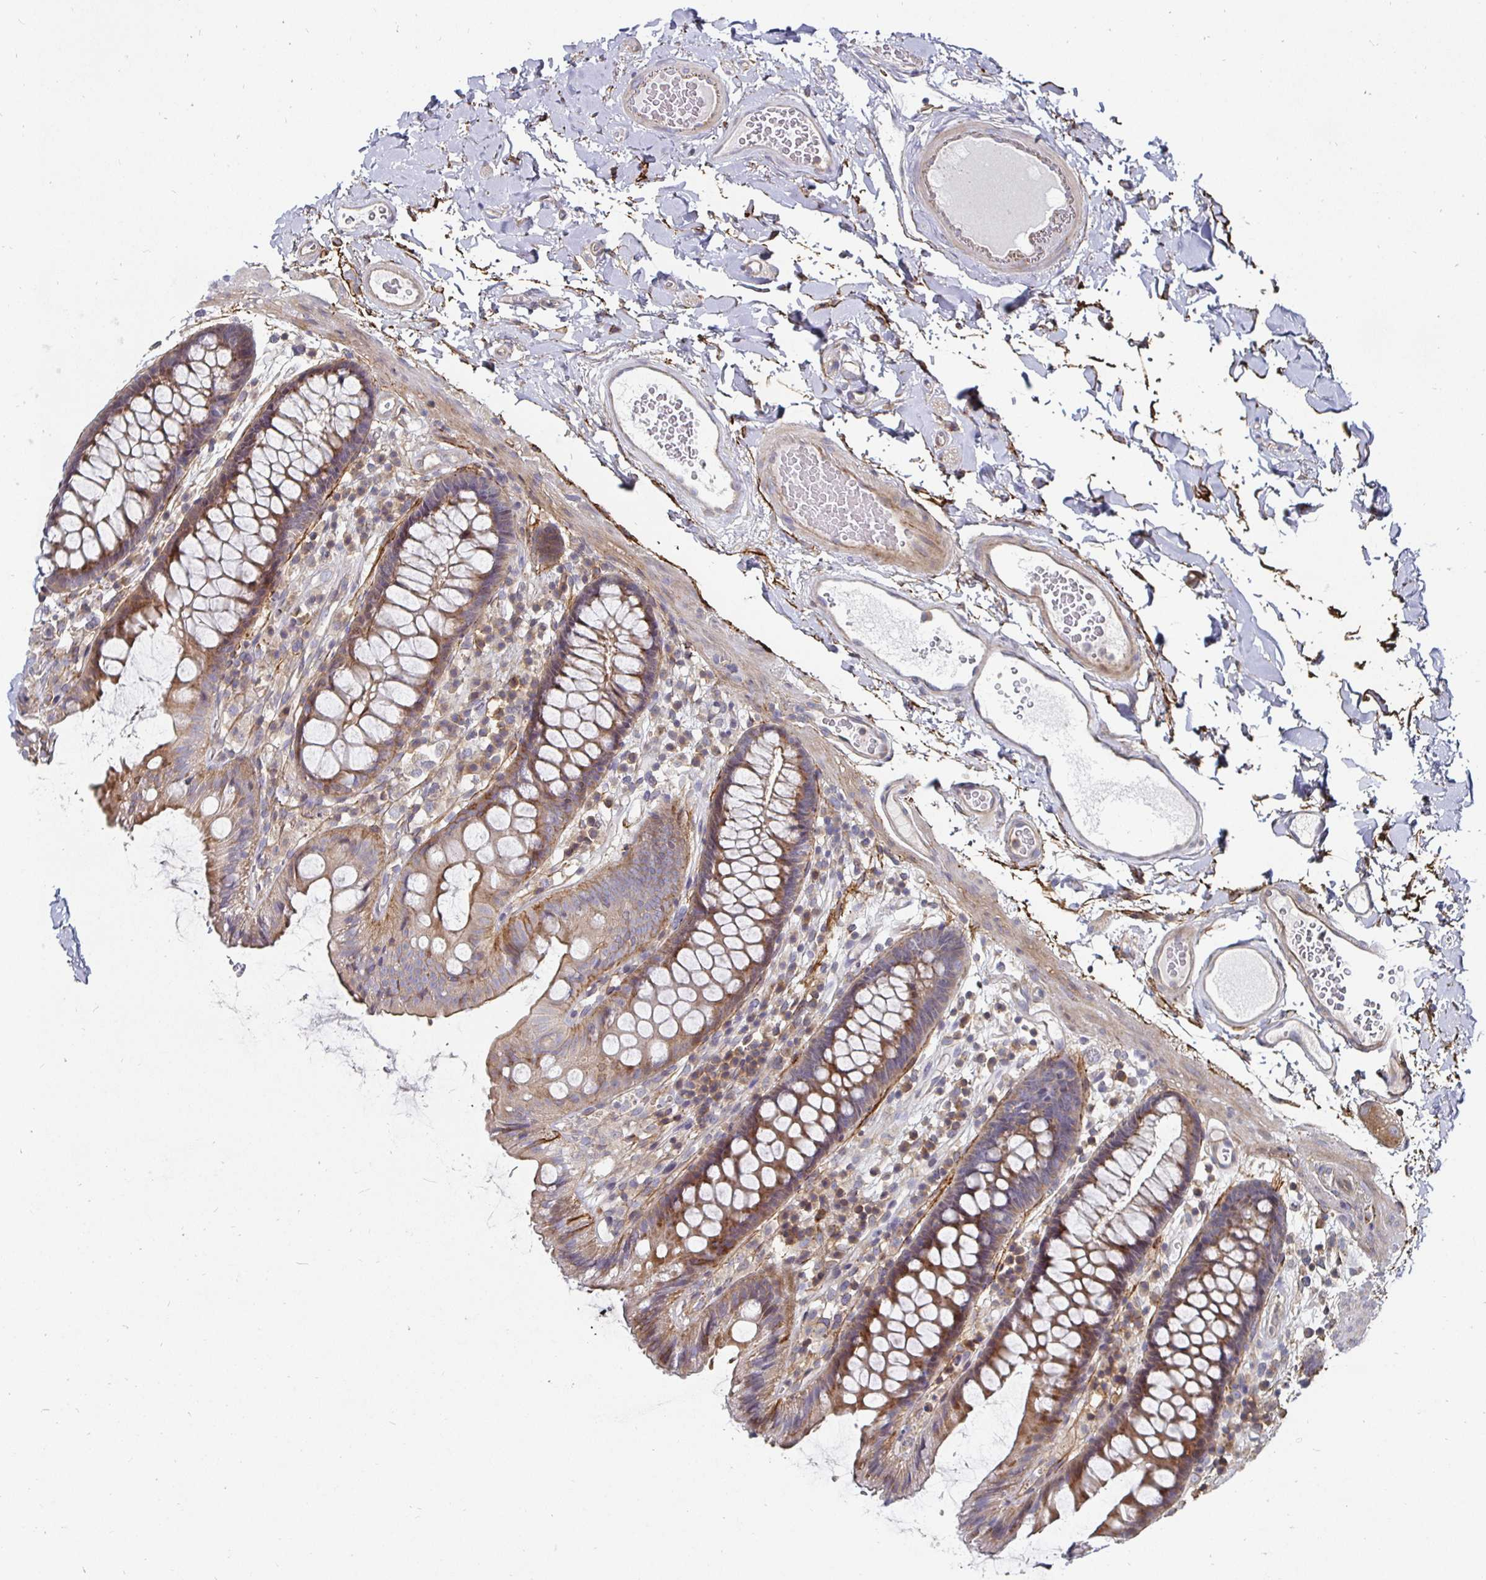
{"staining": {"intensity": "weak", "quantity": ">75%", "location": "cytoplasmic/membranous"}, "tissue": "colon", "cell_type": "Endothelial cells", "image_type": "normal", "snomed": [{"axis": "morphology", "description": "Normal tissue, NOS"}, {"axis": "topography", "description": "Colon"}], "caption": "A histopathology image of colon stained for a protein exhibits weak cytoplasmic/membranous brown staining in endothelial cells. (DAB (3,3'-diaminobenzidine) = brown stain, brightfield microscopy at high magnification).", "gene": "GJA4", "patient": {"sex": "male", "age": 84}}